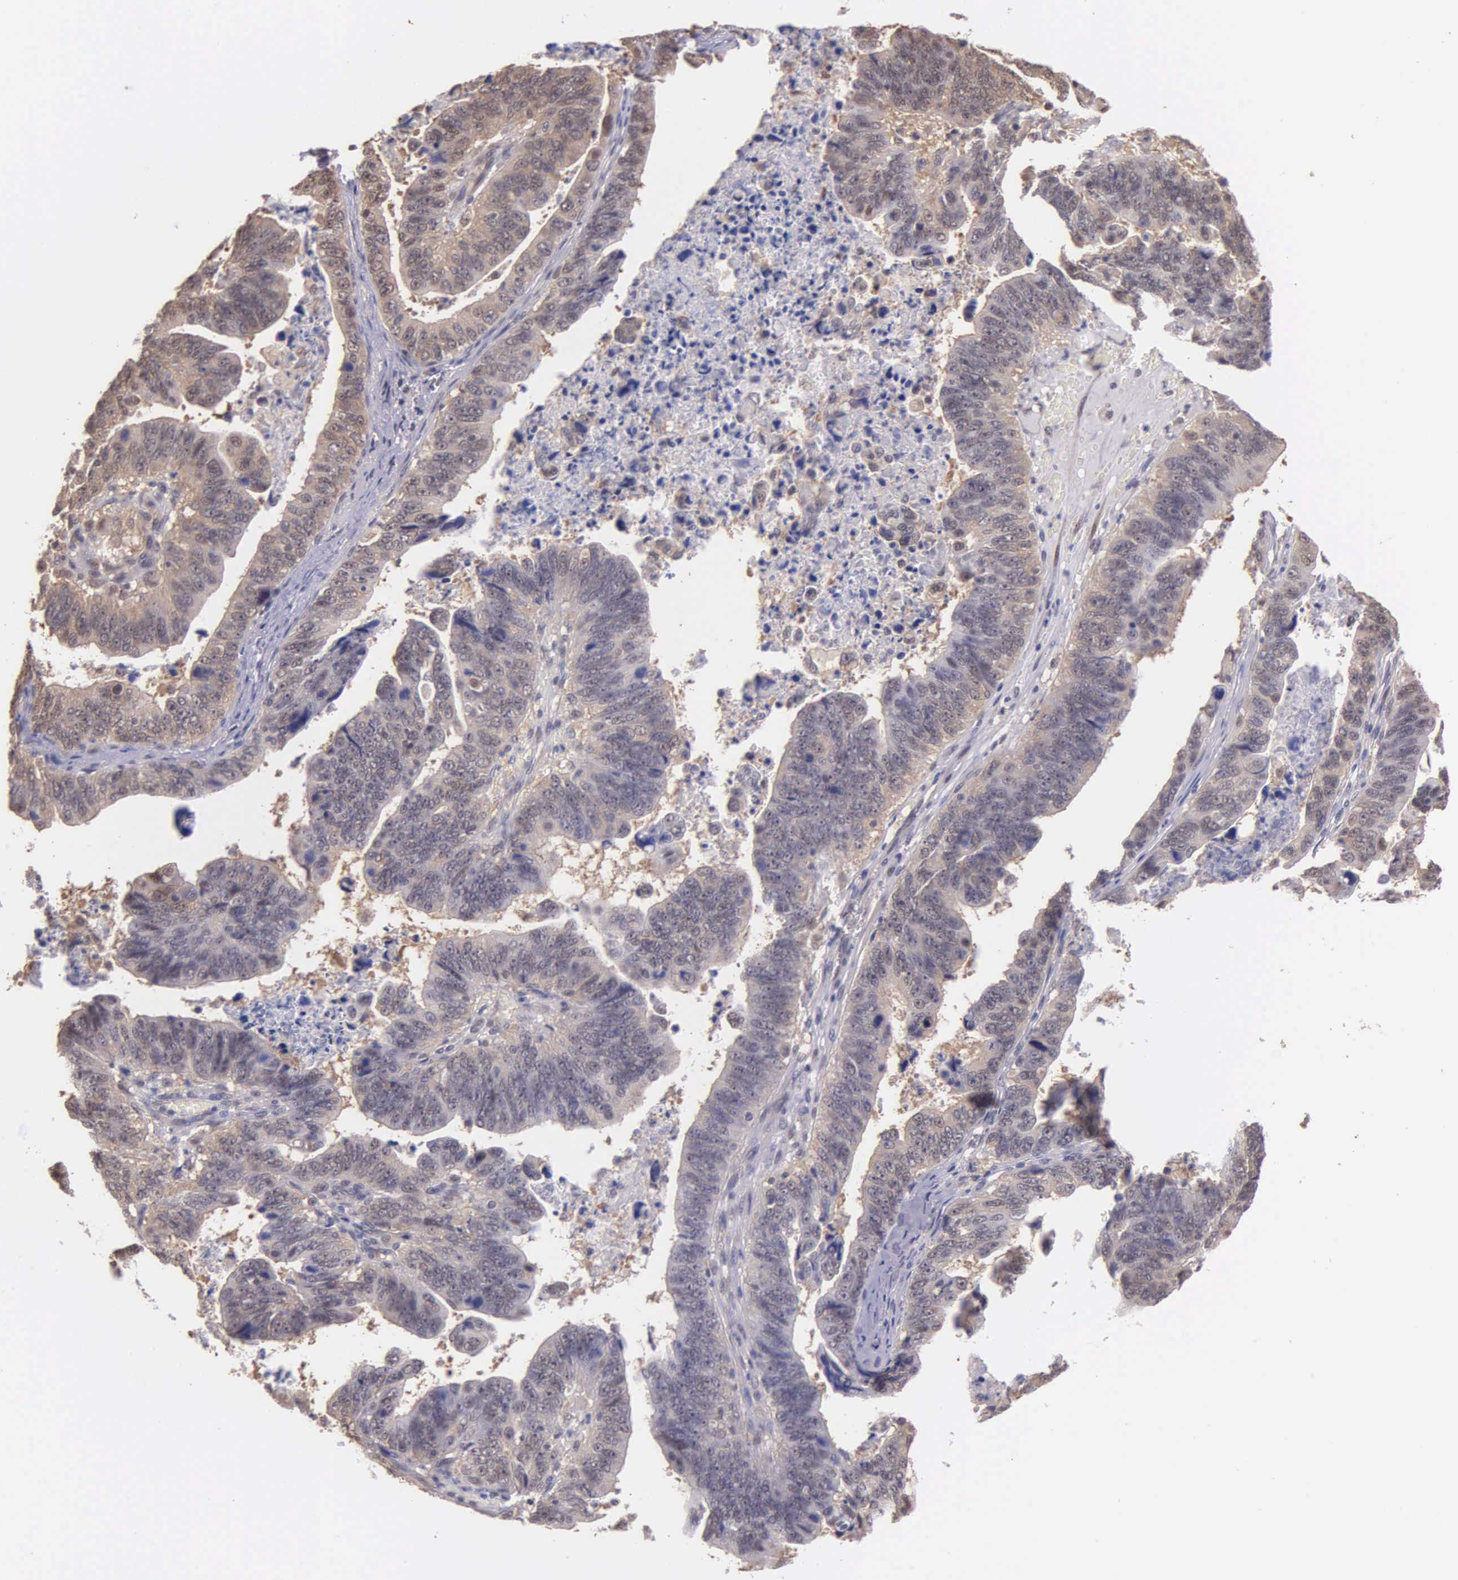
{"staining": {"intensity": "weak", "quantity": ">75%", "location": "cytoplasmic/membranous"}, "tissue": "stomach cancer", "cell_type": "Tumor cells", "image_type": "cancer", "snomed": [{"axis": "morphology", "description": "Adenocarcinoma, NOS"}, {"axis": "topography", "description": "Stomach, upper"}], "caption": "Immunohistochemistry (IHC) micrograph of human stomach cancer (adenocarcinoma) stained for a protein (brown), which reveals low levels of weak cytoplasmic/membranous expression in about >75% of tumor cells.", "gene": "PSMC1", "patient": {"sex": "female", "age": 50}}